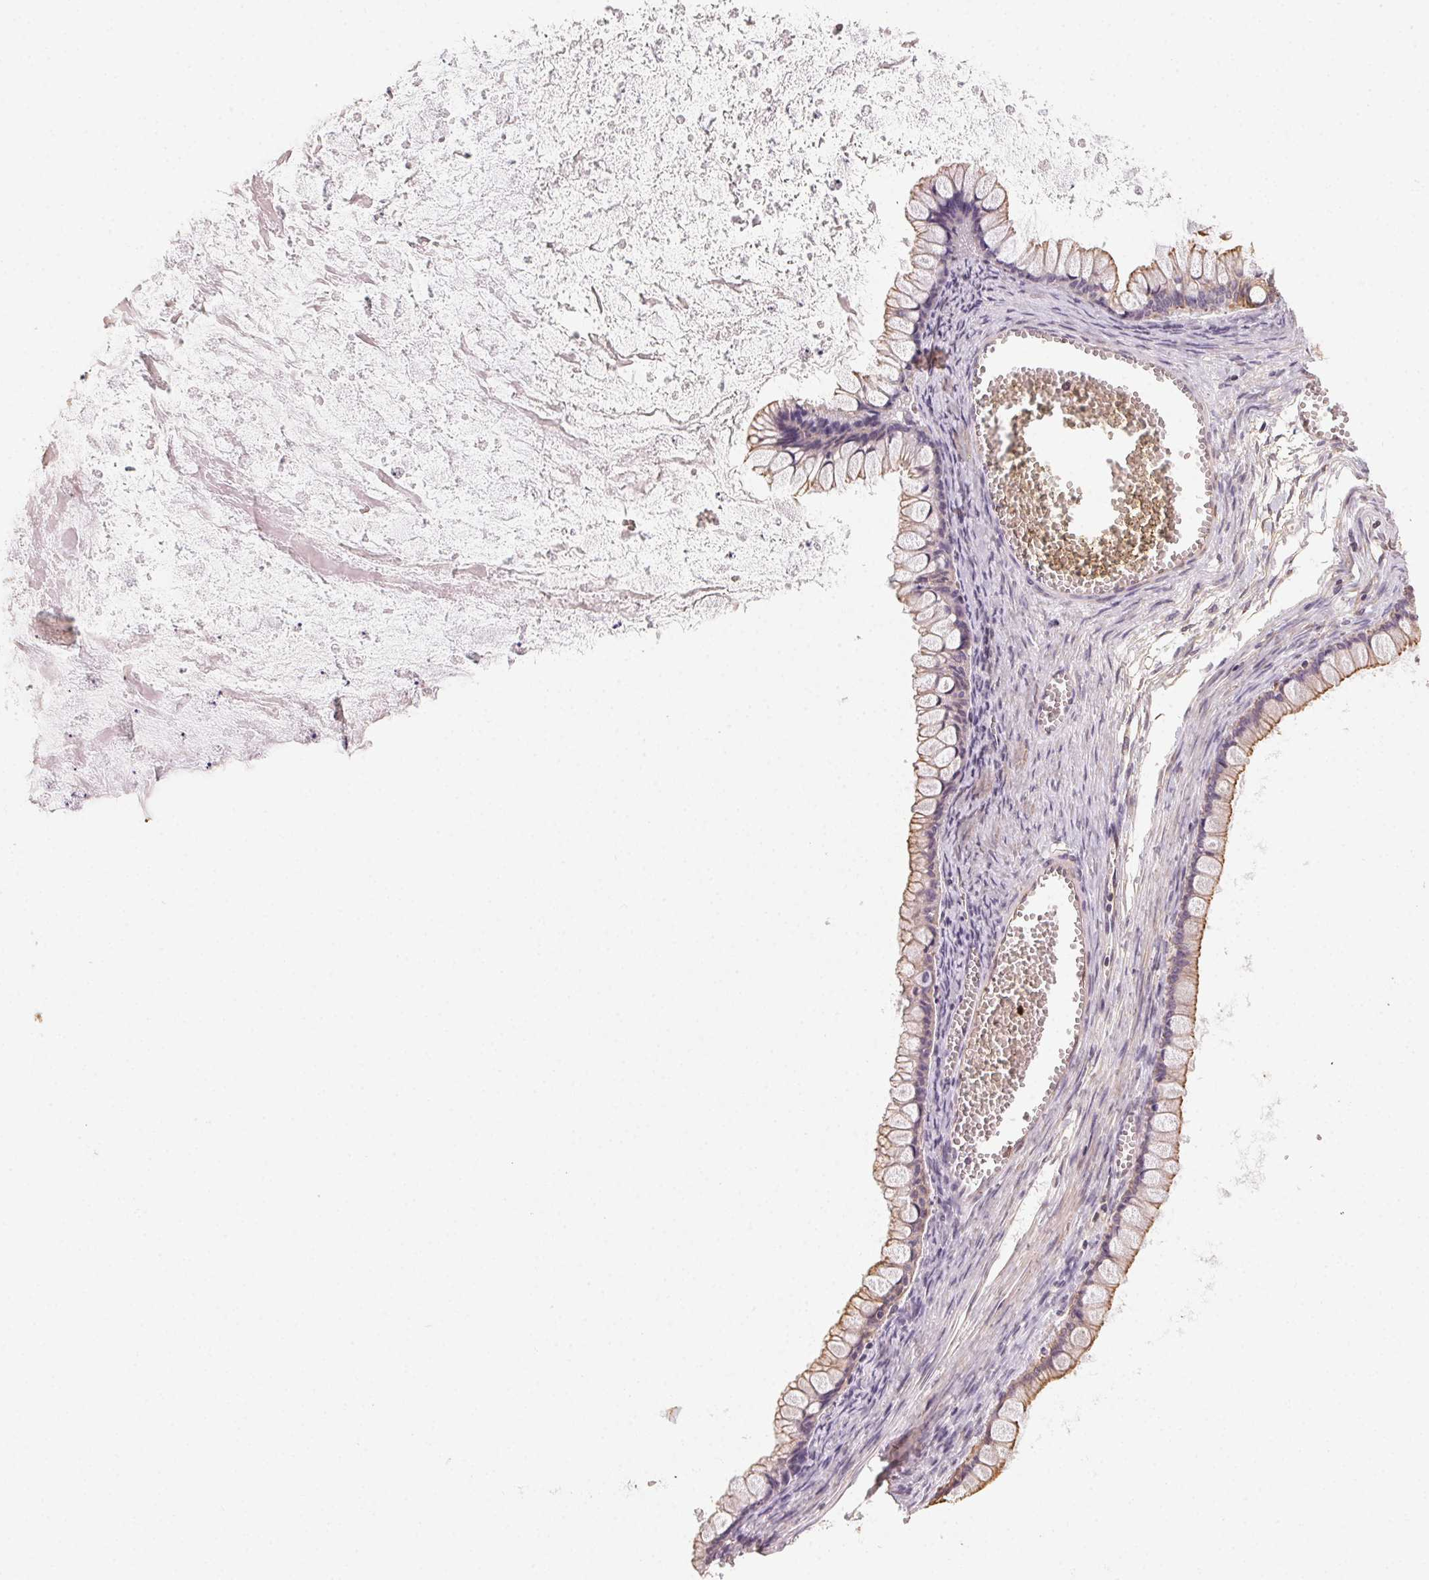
{"staining": {"intensity": "weak", "quantity": "25%-75%", "location": "cytoplasmic/membranous"}, "tissue": "ovarian cancer", "cell_type": "Tumor cells", "image_type": "cancer", "snomed": [{"axis": "morphology", "description": "Cystadenocarcinoma, mucinous, NOS"}, {"axis": "topography", "description": "Ovary"}], "caption": "The histopathology image reveals a brown stain indicating the presence of a protein in the cytoplasmic/membranous of tumor cells in ovarian cancer. (Stains: DAB (3,3'-diaminobenzidine) in brown, nuclei in blue, Microscopy: brightfield microscopy at high magnification).", "gene": "PLA2G4F", "patient": {"sex": "female", "age": 67}}